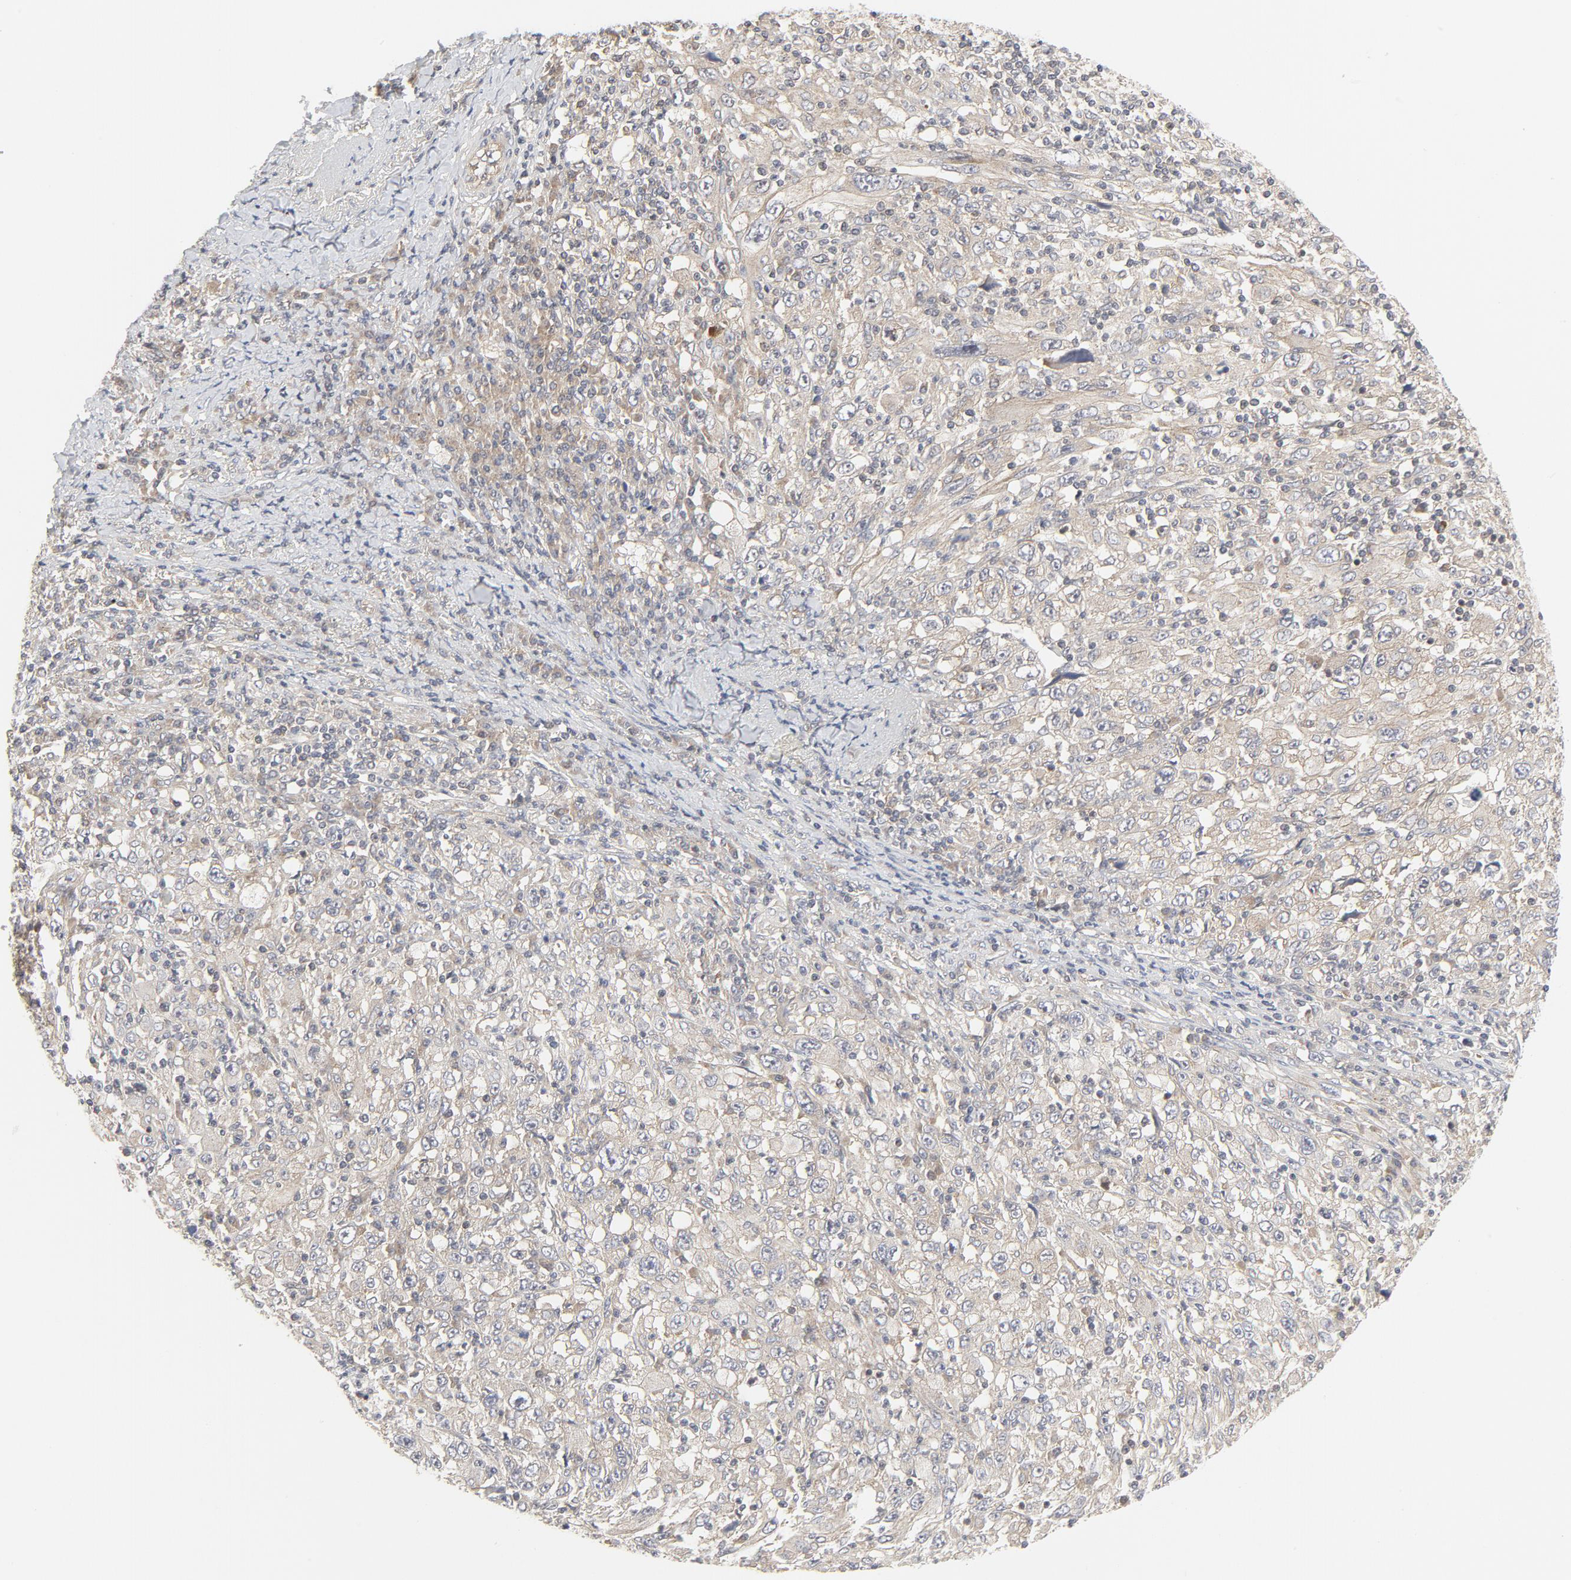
{"staining": {"intensity": "weak", "quantity": "25%-75%", "location": "cytoplasmic/membranous"}, "tissue": "melanoma", "cell_type": "Tumor cells", "image_type": "cancer", "snomed": [{"axis": "morphology", "description": "Malignant melanoma, Metastatic site"}, {"axis": "topography", "description": "Skin"}], "caption": "Immunohistochemistry (IHC) (DAB) staining of melanoma demonstrates weak cytoplasmic/membranous protein expression in approximately 25%-75% of tumor cells.", "gene": "MAP2K7", "patient": {"sex": "female", "age": 56}}